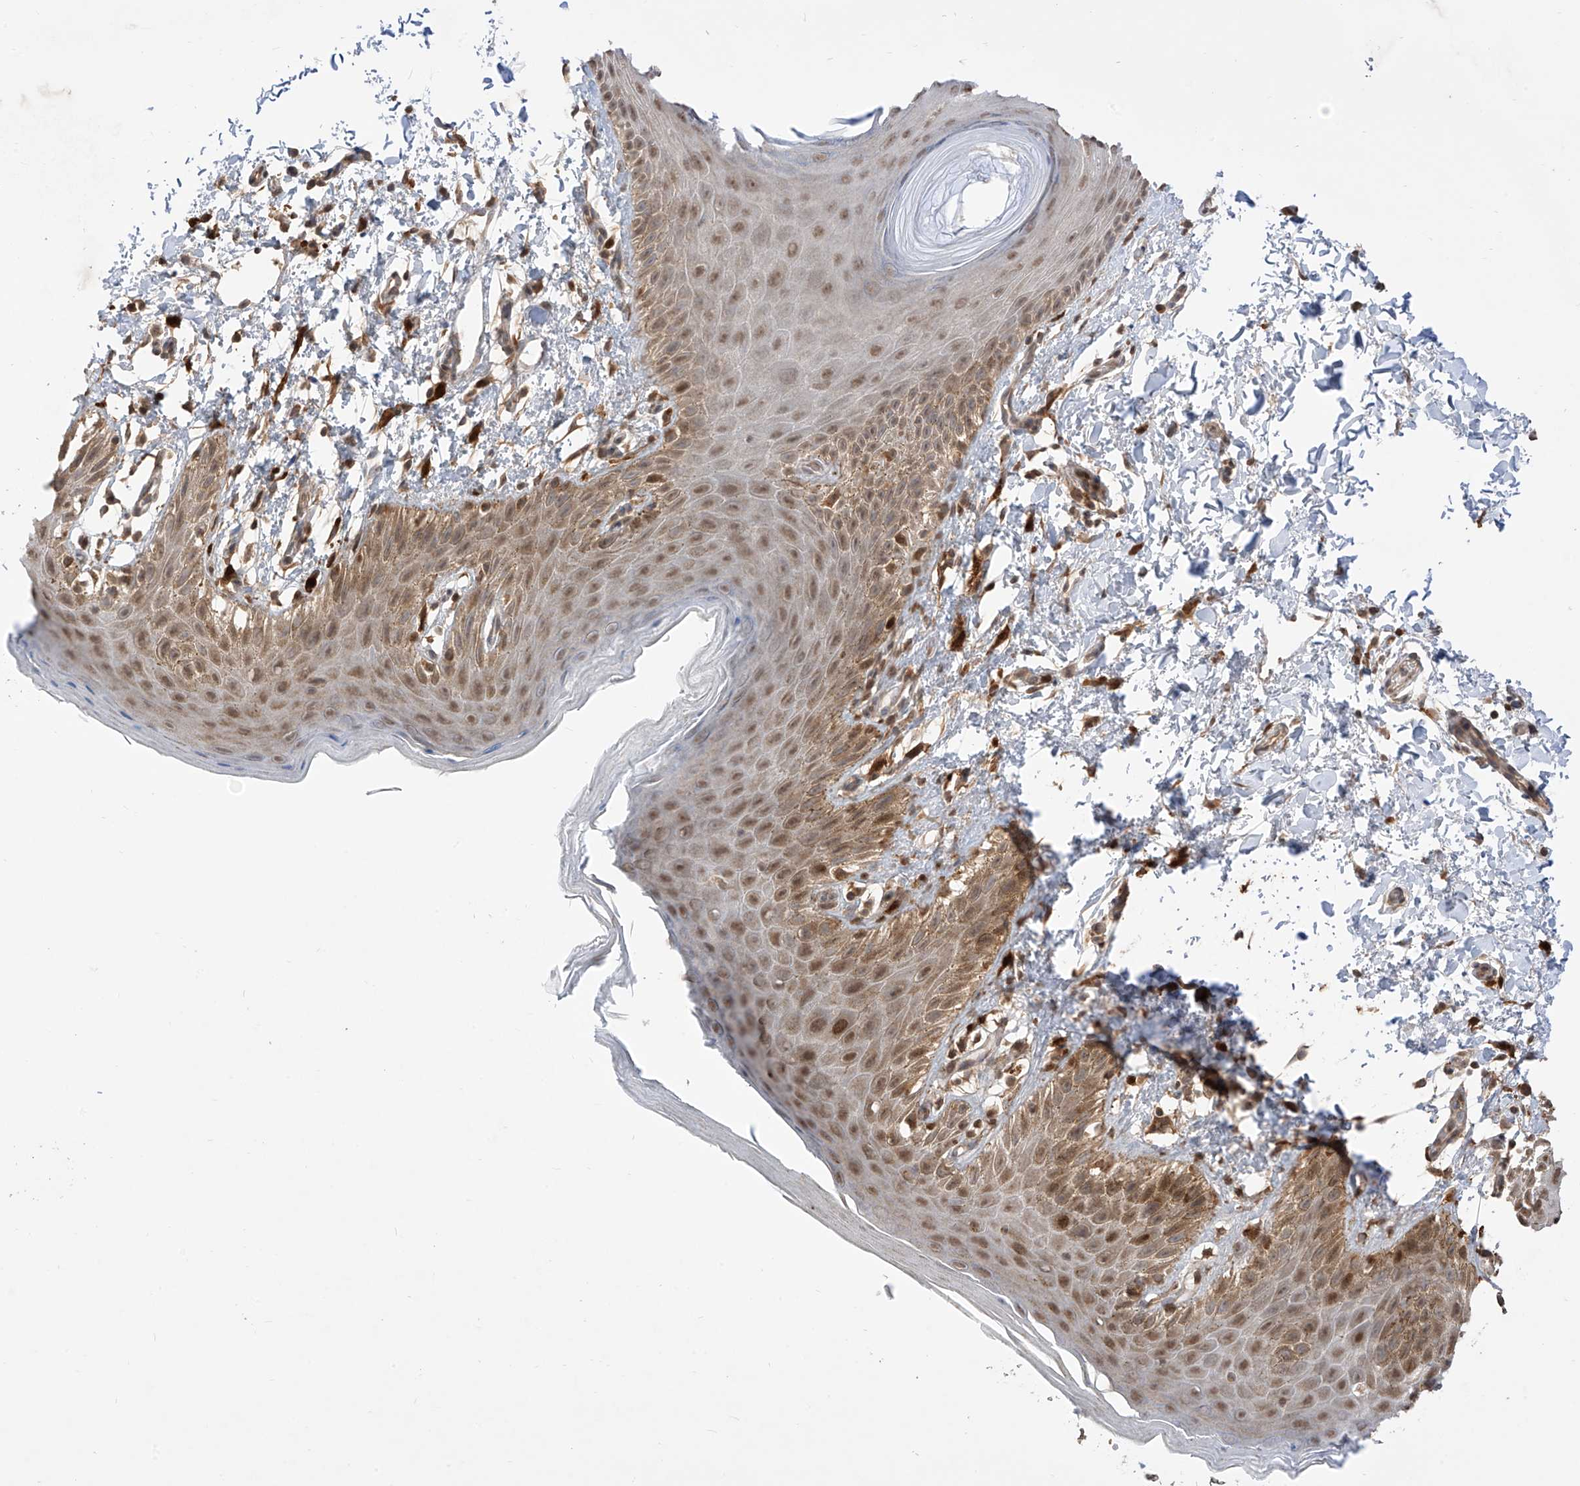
{"staining": {"intensity": "moderate", "quantity": ">75%", "location": "cytoplasmic/membranous,nuclear"}, "tissue": "skin", "cell_type": "Epidermal cells", "image_type": "normal", "snomed": [{"axis": "morphology", "description": "Normal tissue, NOS"}, {"axis": "topography", "description": "Anal"}], "caption": "Benign skin reveals moderate cytoplasmic/membranous,nuclear positivity in about >75% of epidermal cells (DAB IHC with brightfield microscopy, high magnification)..", "gene": "LATS1", "patient": {"sex": "male", "age": 44}}